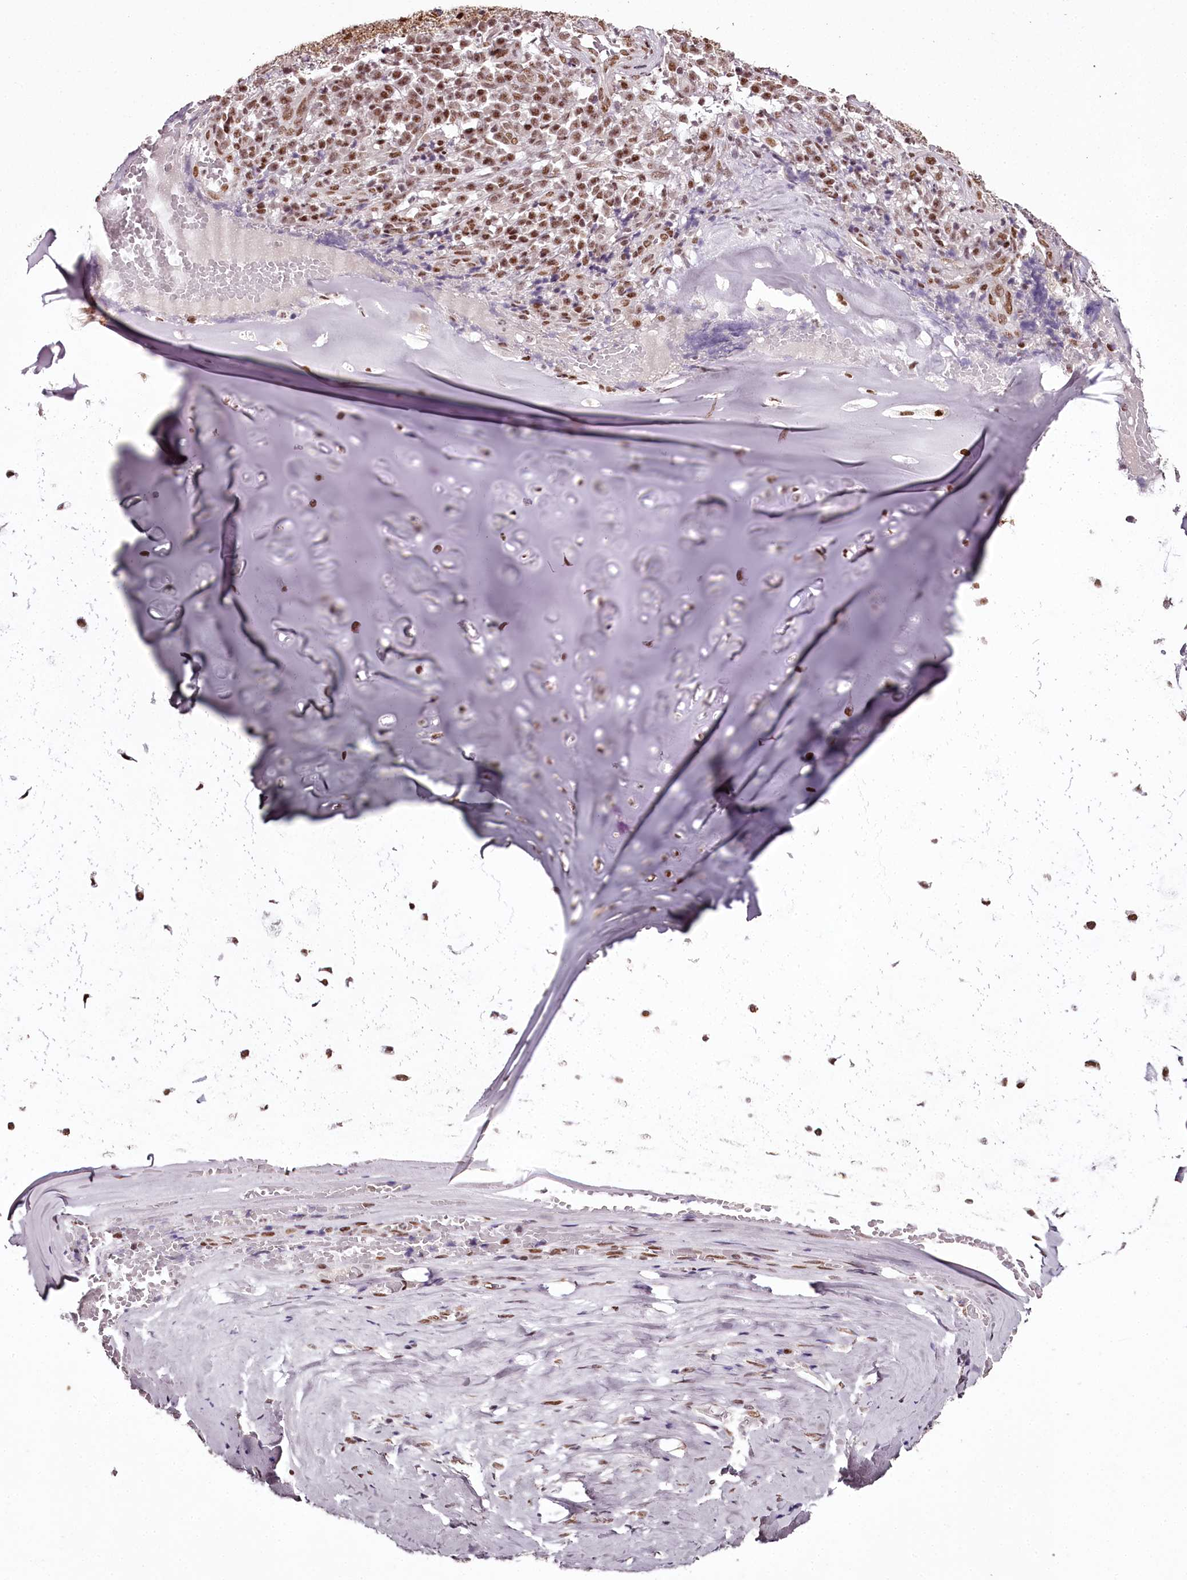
{"staining": {"intensity": "moderate", "quantity": ">75%", "location": "nuclear"}, "tissue": "adipose tissue", "cell_type": "Adipocytes", "image_type": "normal", "snomed": [{"axis": "morphology", "description": "Normal tissue, NOS"}, {"axis": "morphology", "description": "Basal cell carcinoma"}, {"axis": "topography", "description": "Cartilage tissue"}, {"axis": "topography", "description": "Nasopharynx"}, {"axis": "topography", "description": "Oral tissue"}], "caption": "High-power microscopy captured an IHC photomicrograph of unremarkable adipose tissue, revealing moderate nuclear expression in approximately >75% of adipocytes.", "gene": "PSPC1", "patient": {"sex": "female", "age": 77}}